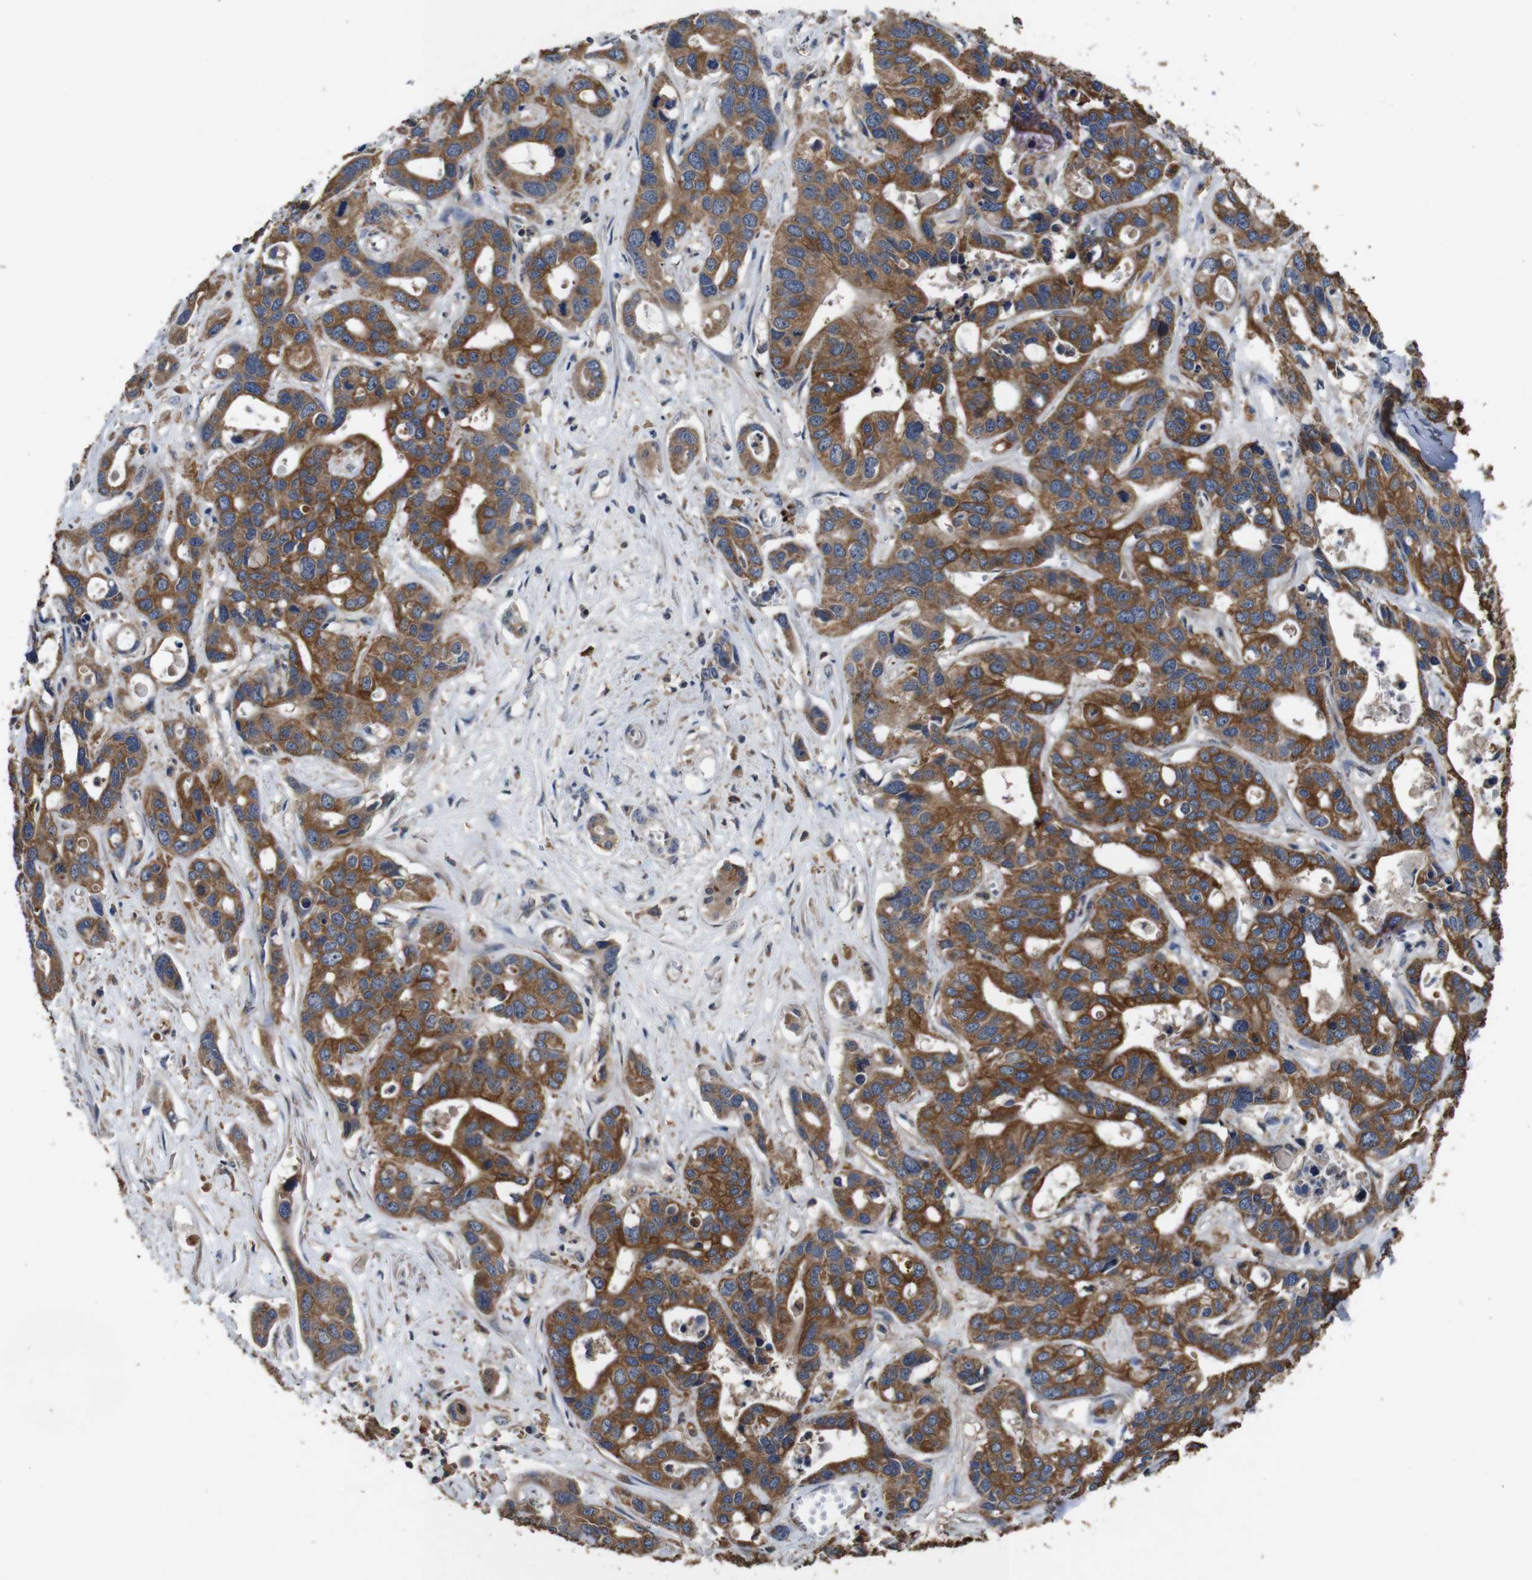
{"staining": {"intensity": "moderate", "quantity": ">75%", "location": "cytoplasmic/membranous"}, "tissue": "liver cancer", "cell_type": "Tumor cells", "image_type": "cancer", "snomed": [{"axis": "morphology", "description": "Cholangiocarcinoma"}, {"axis": "topography", "description": "Liver"}], "caption": "The photomicrograph exhibits a brown stain indicating the presence of a protein in the cytoplasmic/membranous of tumor cells in liver cancer (cholangiocarcinoma).", "gene": "GLIPR1", "patient": {"sex": "female", "age": 65}}